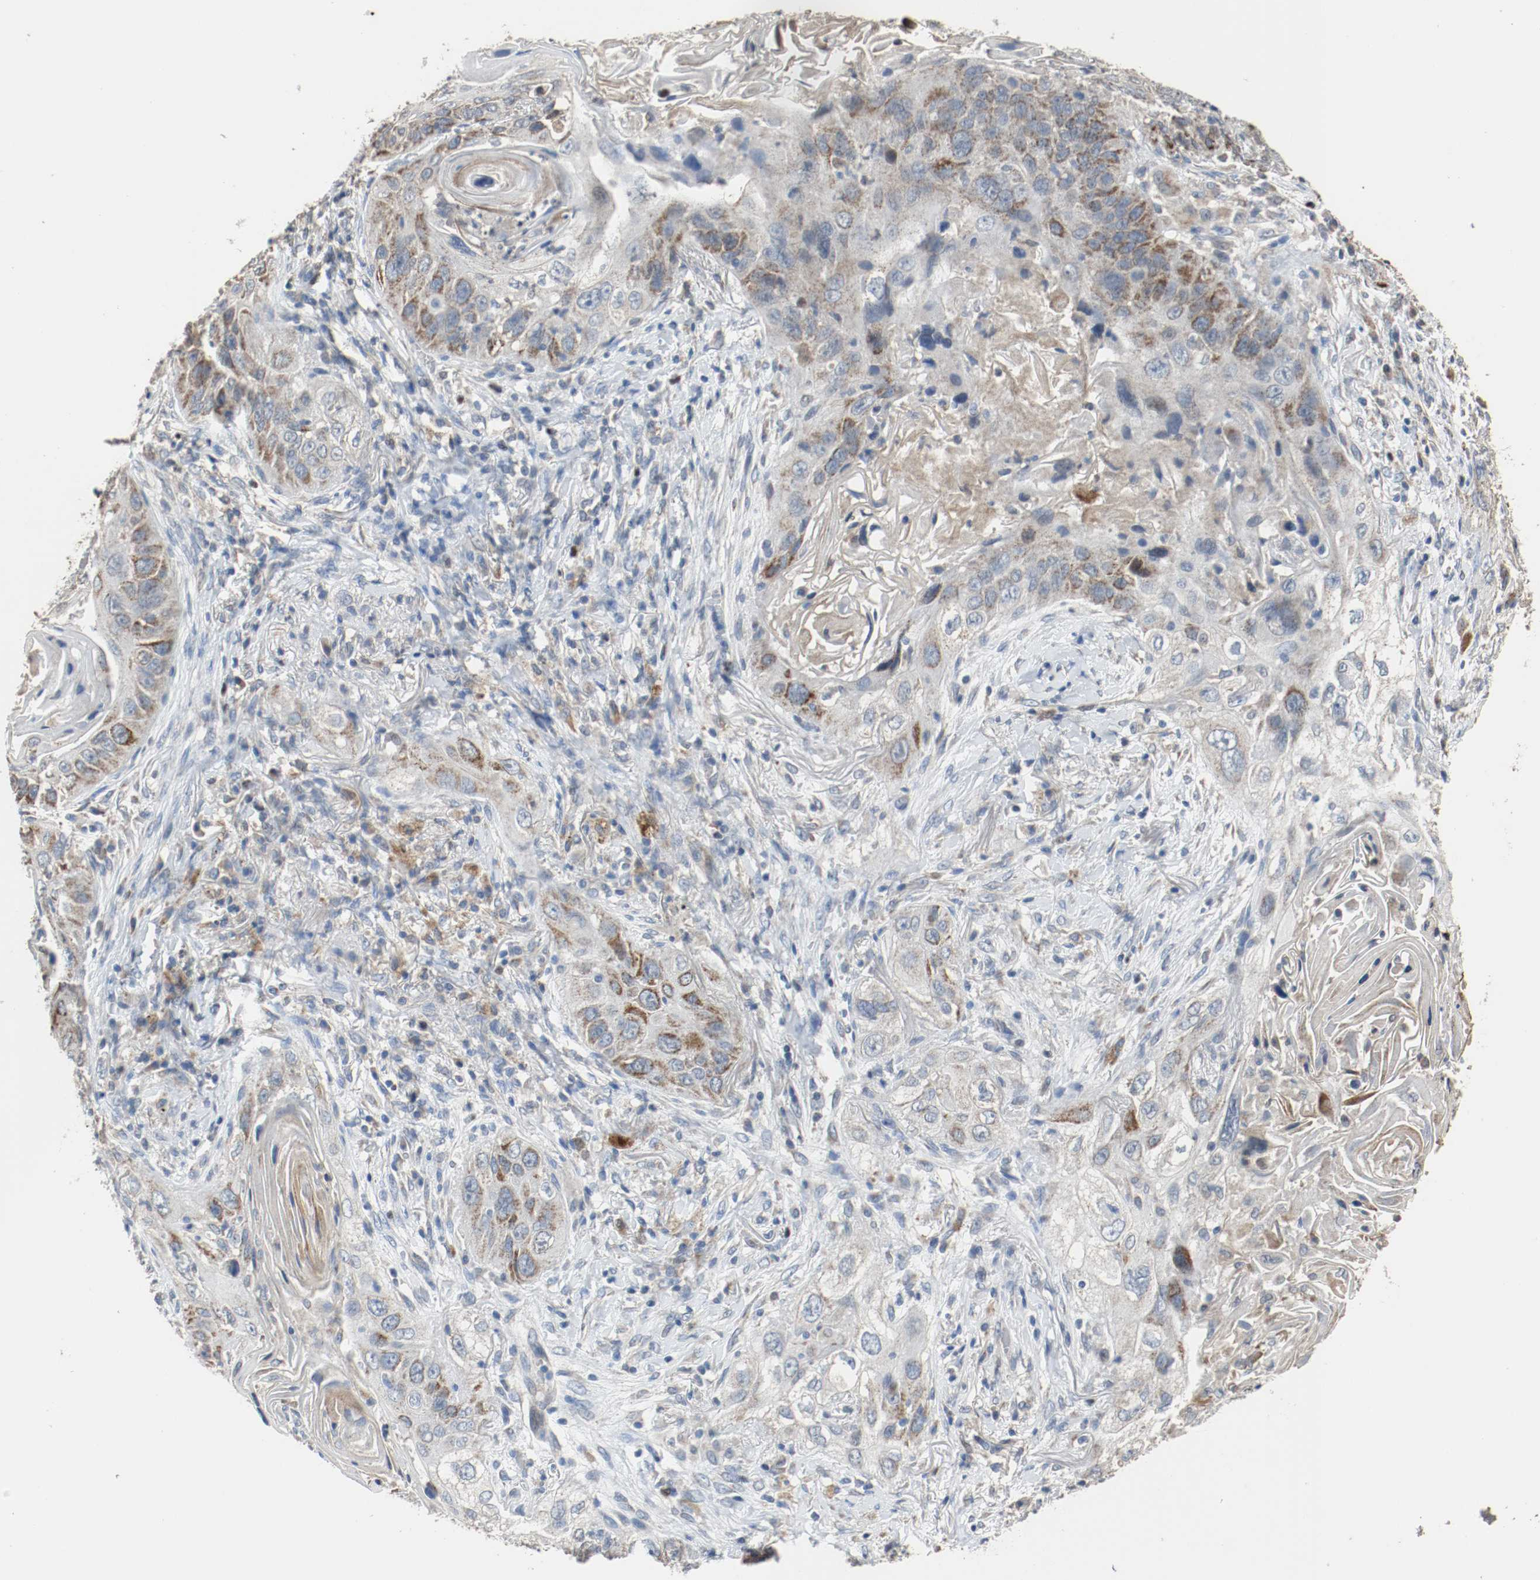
{"staining": {"intensity": "strong", "quantity": "25%-75%", "location": "cytoplasmic/membranous"}, "tissue": "lung cancer", "cell_type": "Tumor cells", "image_type": "cancer", "snomed": [{"axis": "morphology", "description": "Squamous cell carcinoma, NOS"}, {"axis": "topography", "description": "Lung"}], "caption": "High-power microscopy captured an IHC image of squamous cell carcinoma (lung), revealing strong cytoplasmic/membranous expression in approximately 25%-75% of tumor cells. (Brightfield microscopy of DAB IHC at high magnification).", "gene": "ALDH4A1", "patient": {"sex": "female", "age": 67}}